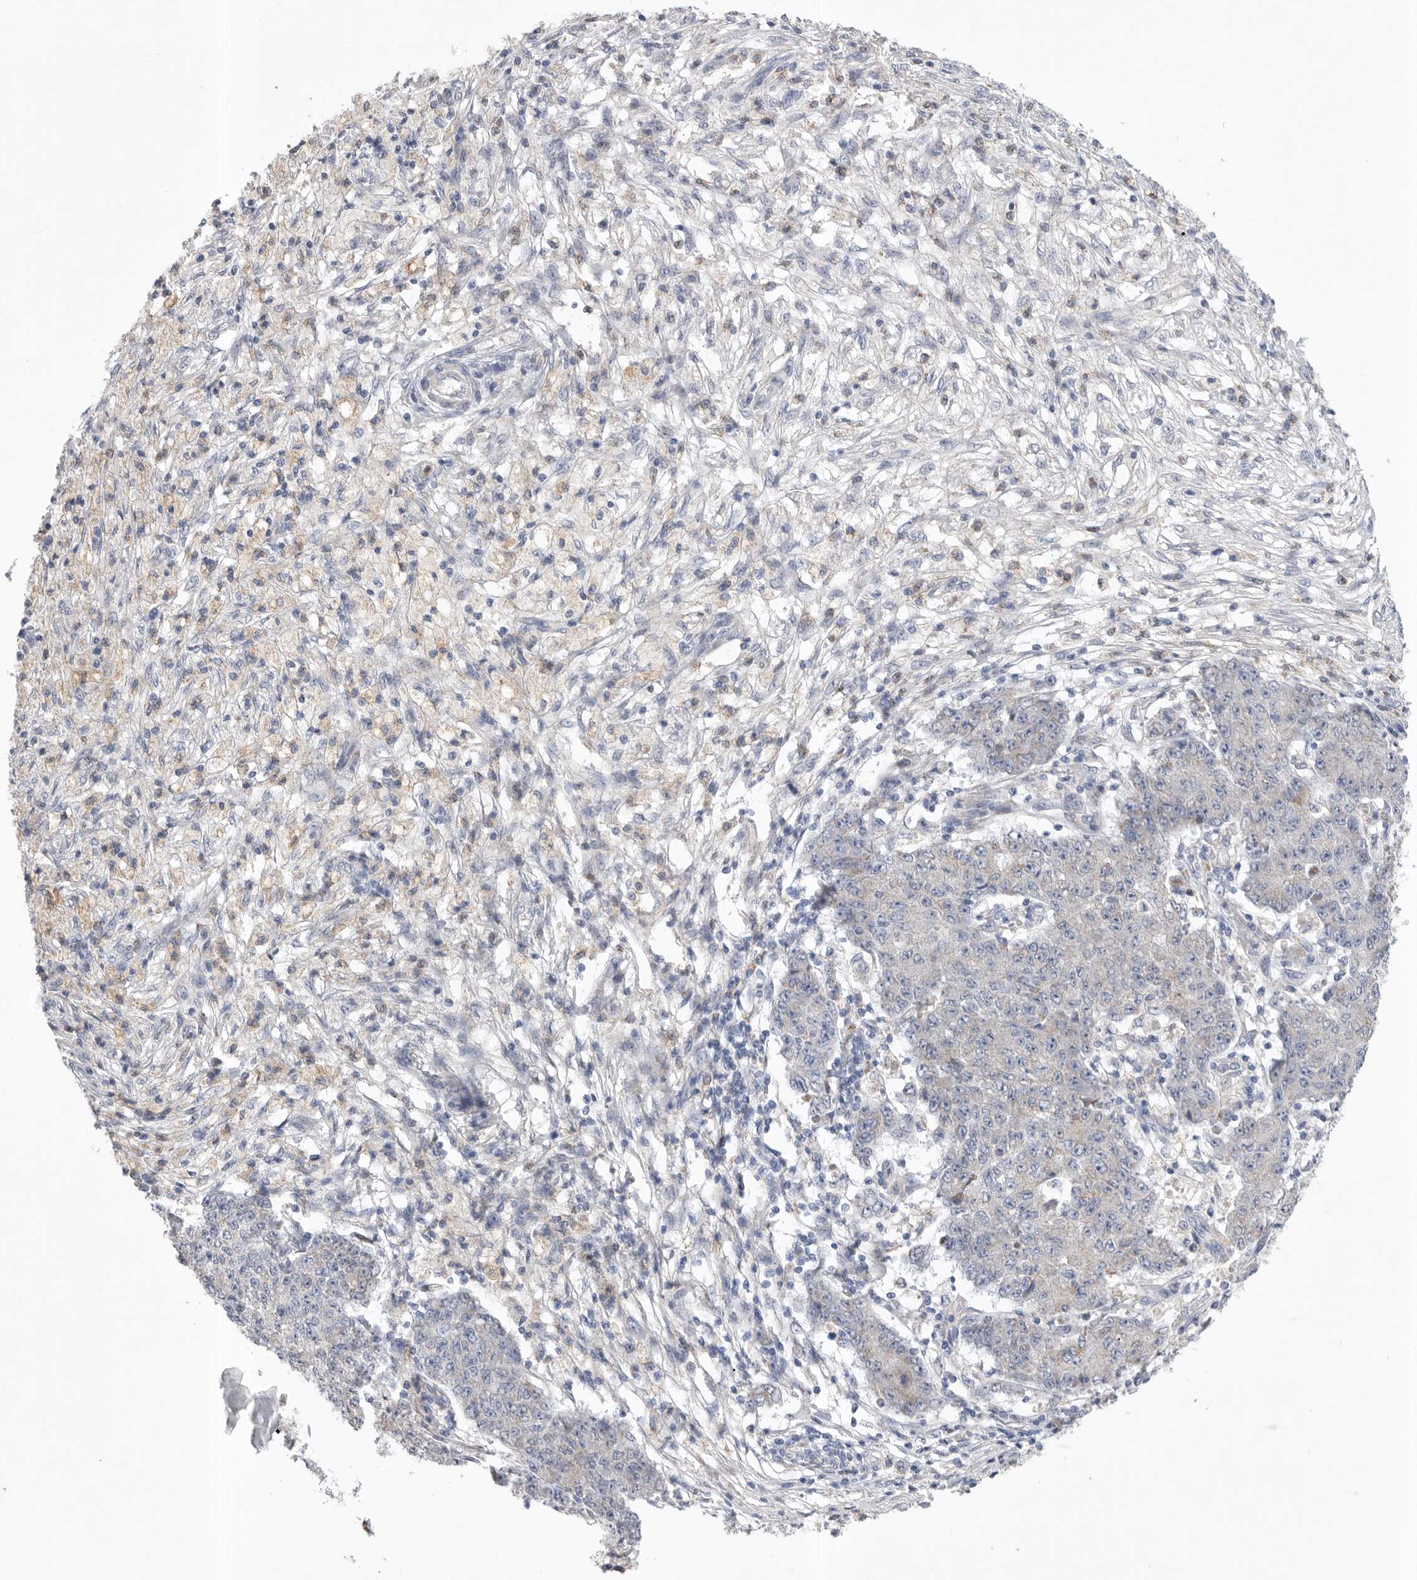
{"staining": {"intensity": "negative", "quantity": "none", "location": "none"}, "tissue": "ovarian cancer", "cell_type": "Tumor cells", "image_type": "cancer", "snomed": [{"axis": "morphology", "description": "Carcinoma, endometroid"}, {"axis": "topography", "description": "Ovary"}], "caption": "An immunohistochemistry micrograph of ovarian endometroid carcinoma is shown. There is no staining in tumor cells of ovarian endometroid carcinoma.", "gene": "CCDC126", "patient": {"sex": "female", "age": 42}}